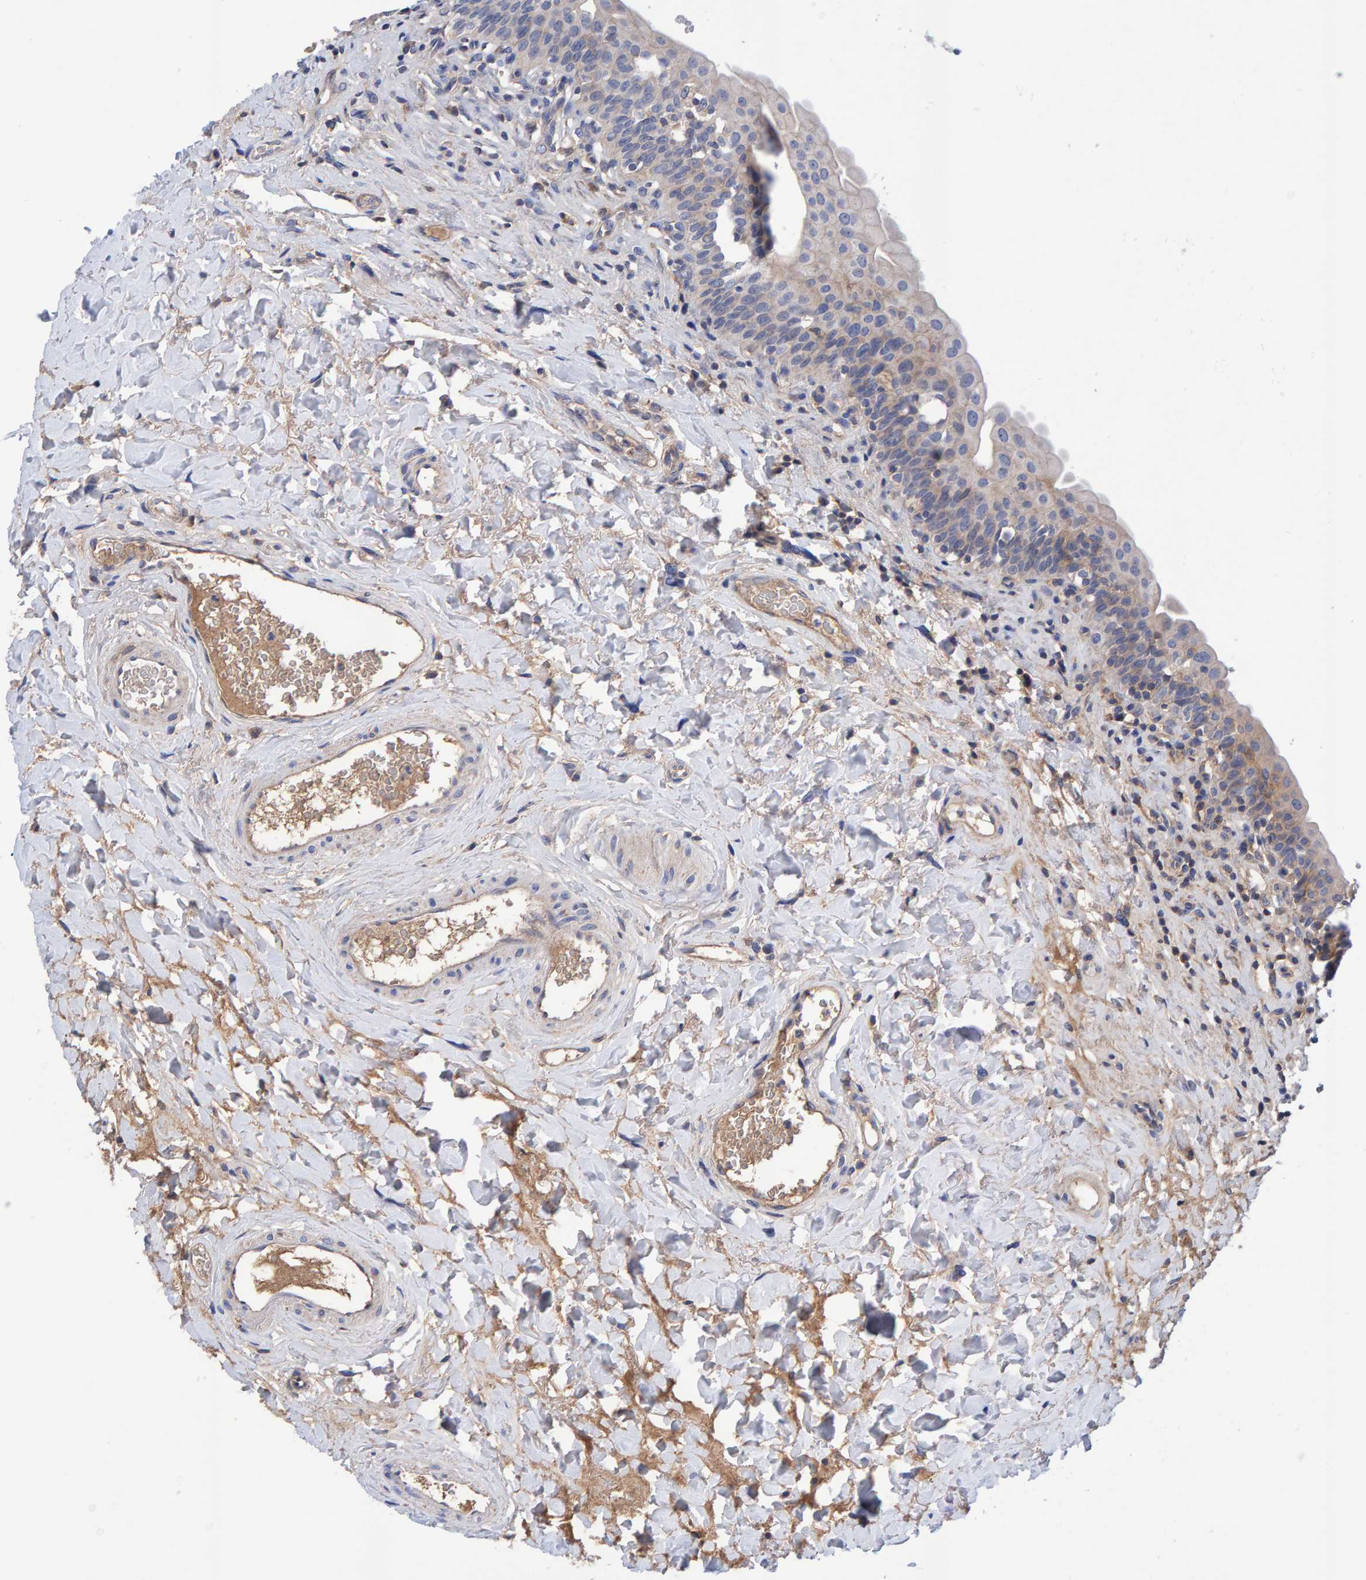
{"staining": {"intensity": "weak", "quantity": "25%-75%", "location": "cytoplasmic/membranous"}, "tissue": "urinary bladder", "cell_type": "Urothelial cells", "image_type": "normal", "snomed": [{"axis": "morphology", "description": "Normal tissue, NOS"}, {"axis": "topography", "description": "Urinary bladder"}], "caption": "Weak cytoplasmic/membranous staining for a protein is appreciated in about 25%-75% of urothelial cells of unremarkable urinary bladder using IHC.", "gene": "EFR3A", "patient": {"sex": "male", "age": 83}}